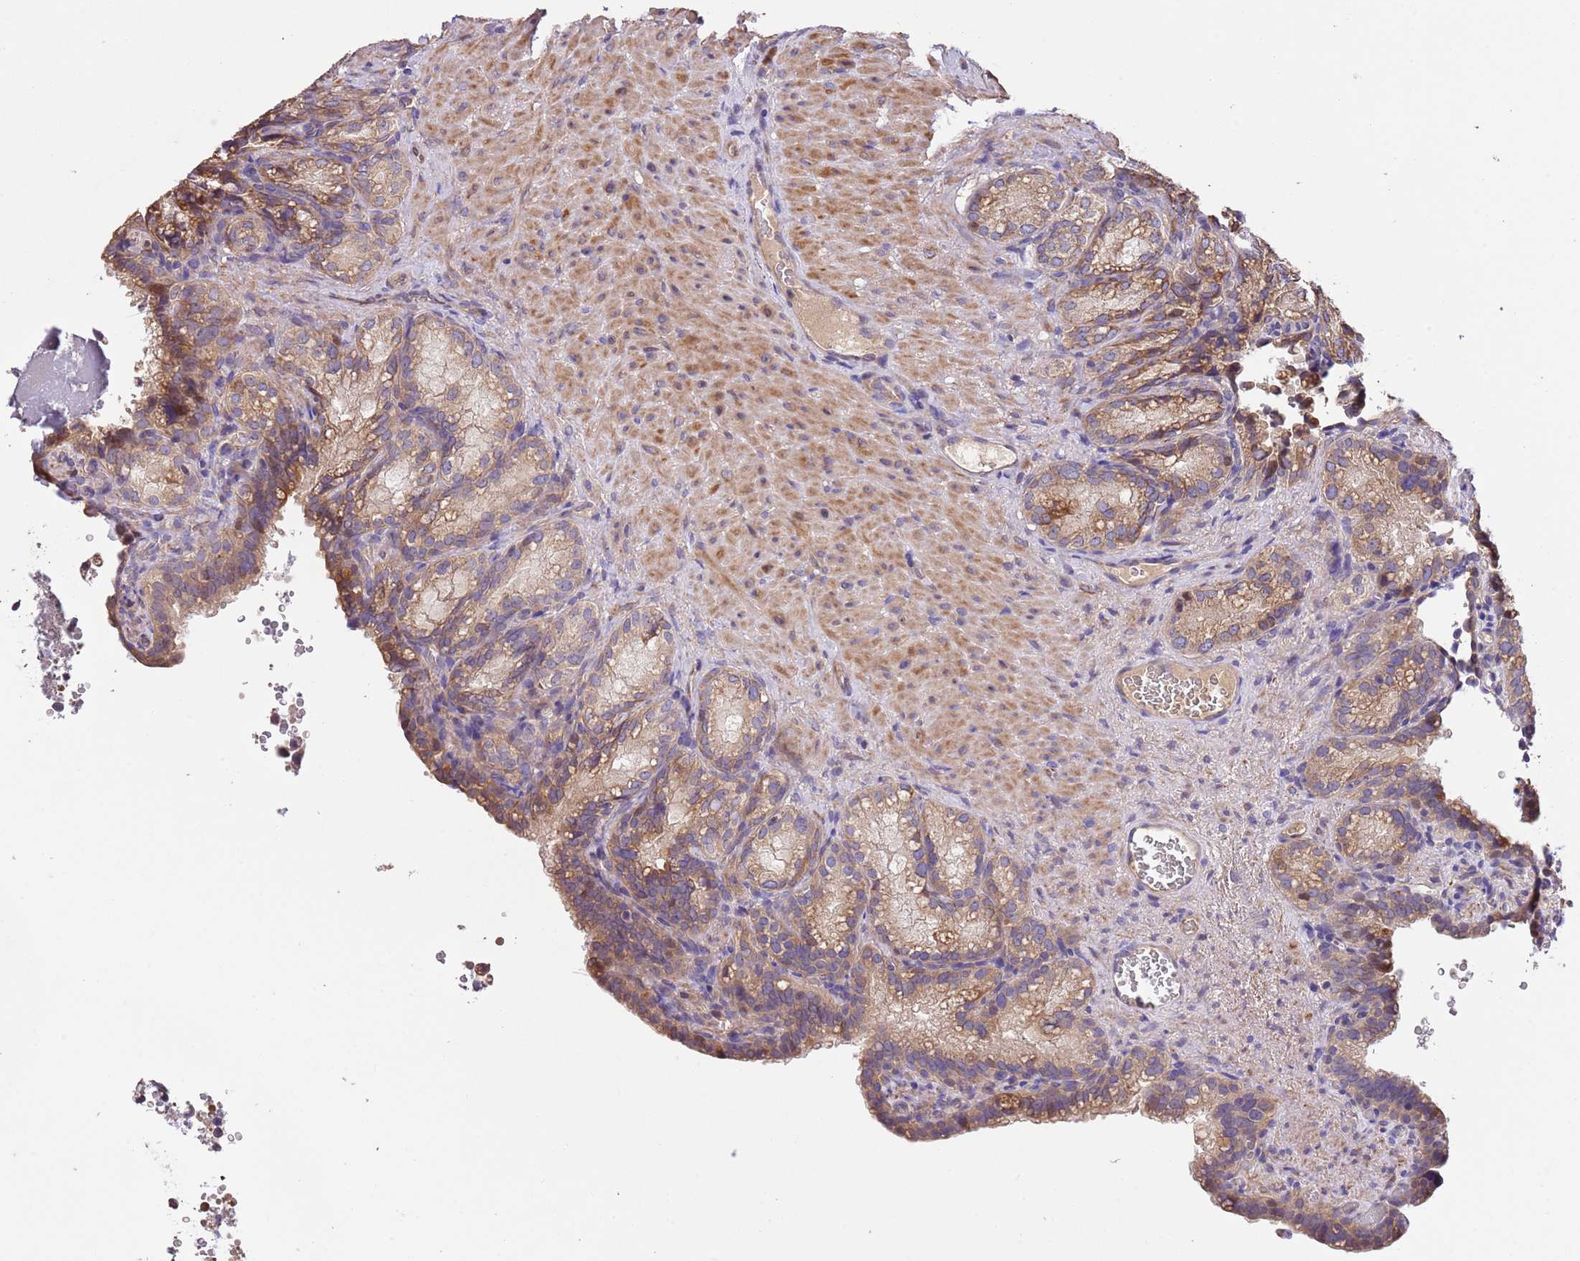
{"staining": {"intensity": "moderate", "quantity": ">75%", "location": "cytoplasmic/membranous"}, "tissue": "seminal vesicle", "cell_type": "Glandular cells", "image_type": "normal", "snomed": [{"axis": "morphology", "description": "Normal tissue, NOS"}, {"axis": "topography", "description": "Seminal veicle"}], "caption": "Protein expression analysis of normal seminal vesicle exhibits moderate cytoplasmic/membranous expression in about >75% of glandular cells.", "gene": "FAM89B", "patient": {"sex": "male", "age": 58}}